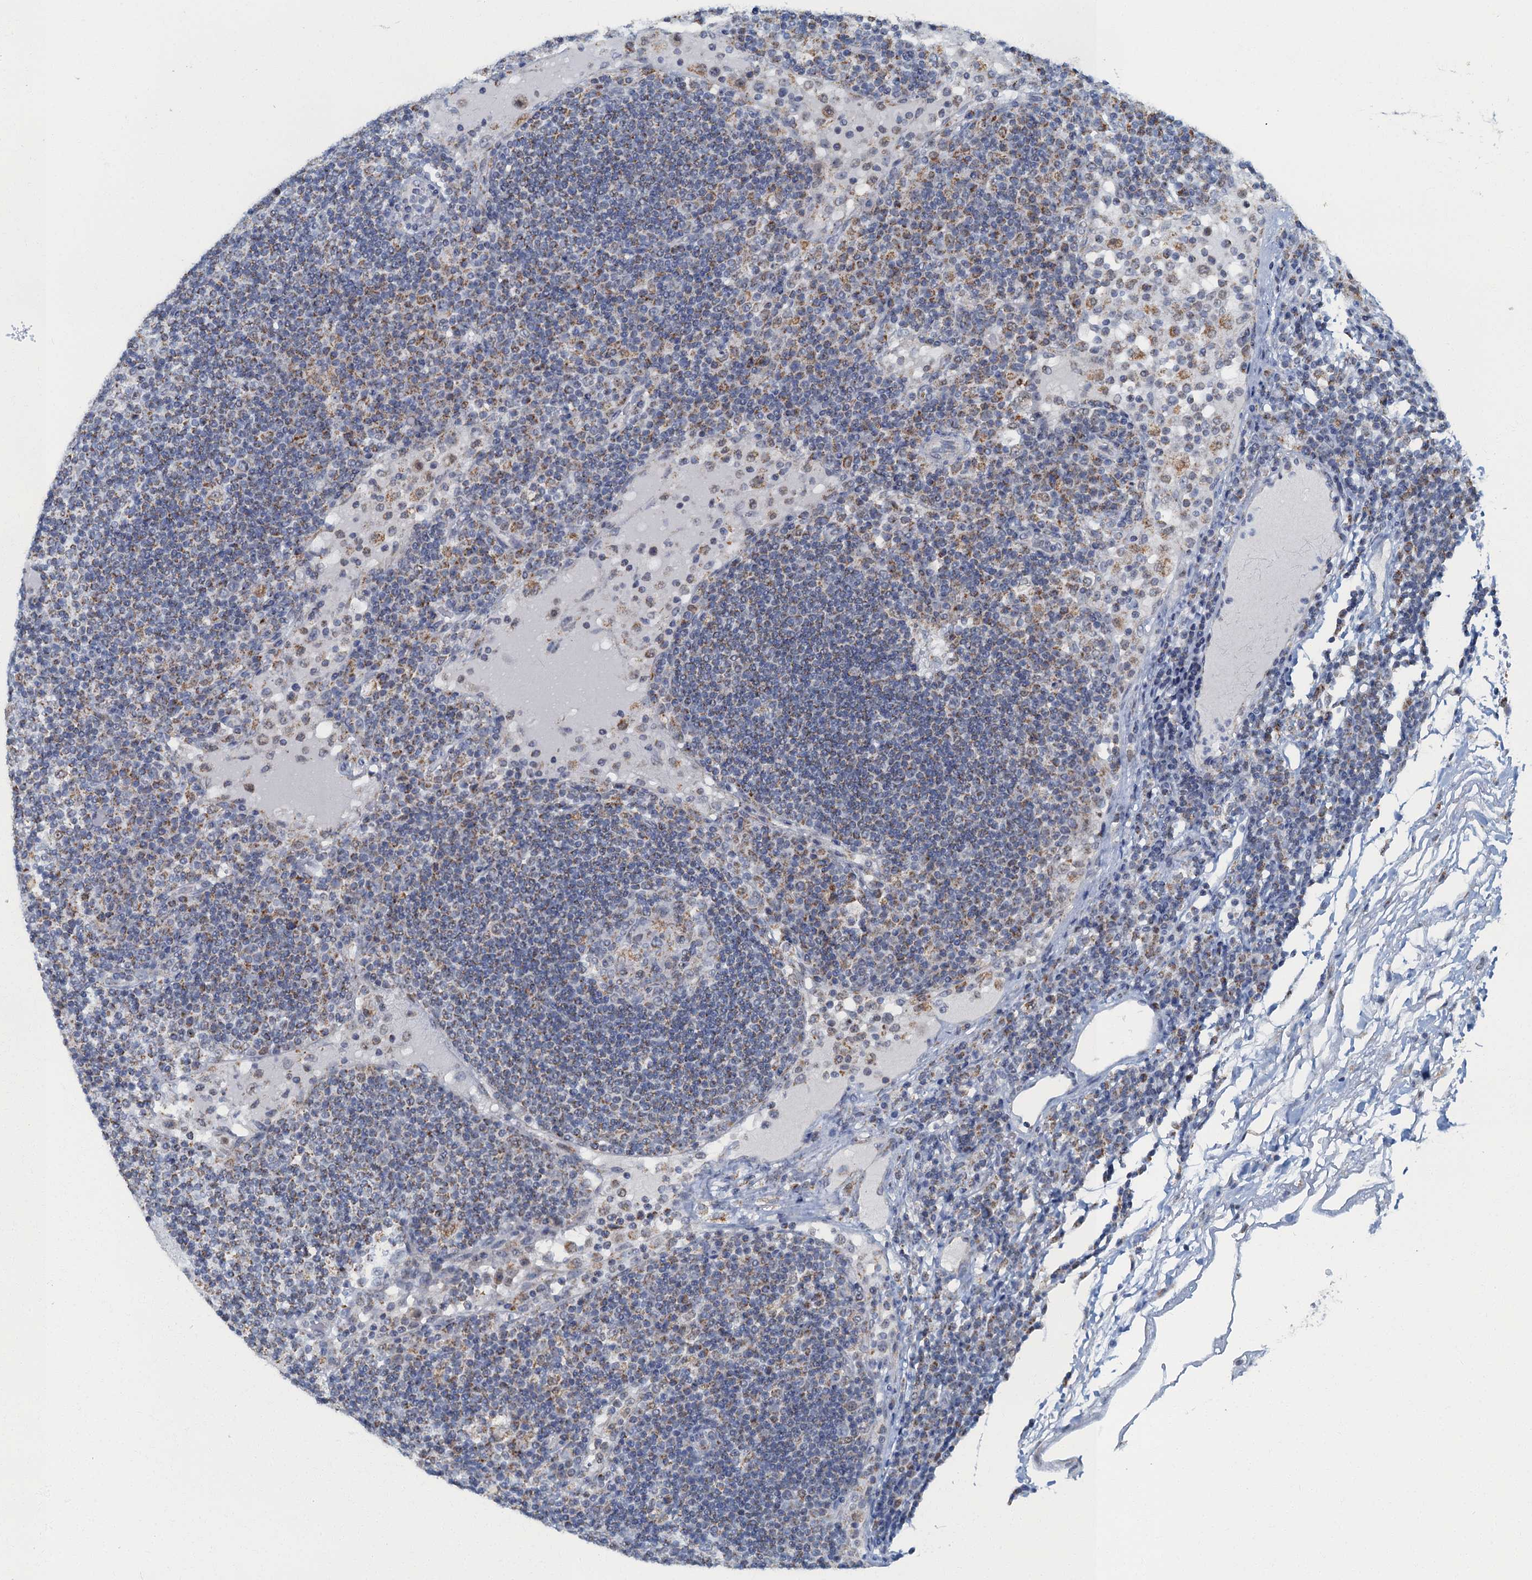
{"staining": {"intensity": "negative", "quantity": "none", "location": "none"}, "tissue": "lymph node", "cell_type": "Germinal center cells", "image_type": "normal", "snomed": [{"axis": "morphology", "description": "Normal tissue, NOS"}, {"axis": "topography", "description": "Lymph node"}], "caption": "Immunohistochemical staining of benign human lymph node demonstrates no significant staining in germinal center cells.", "gene": "RAD9B", "patient": {"sex": "female", "age": 53}}